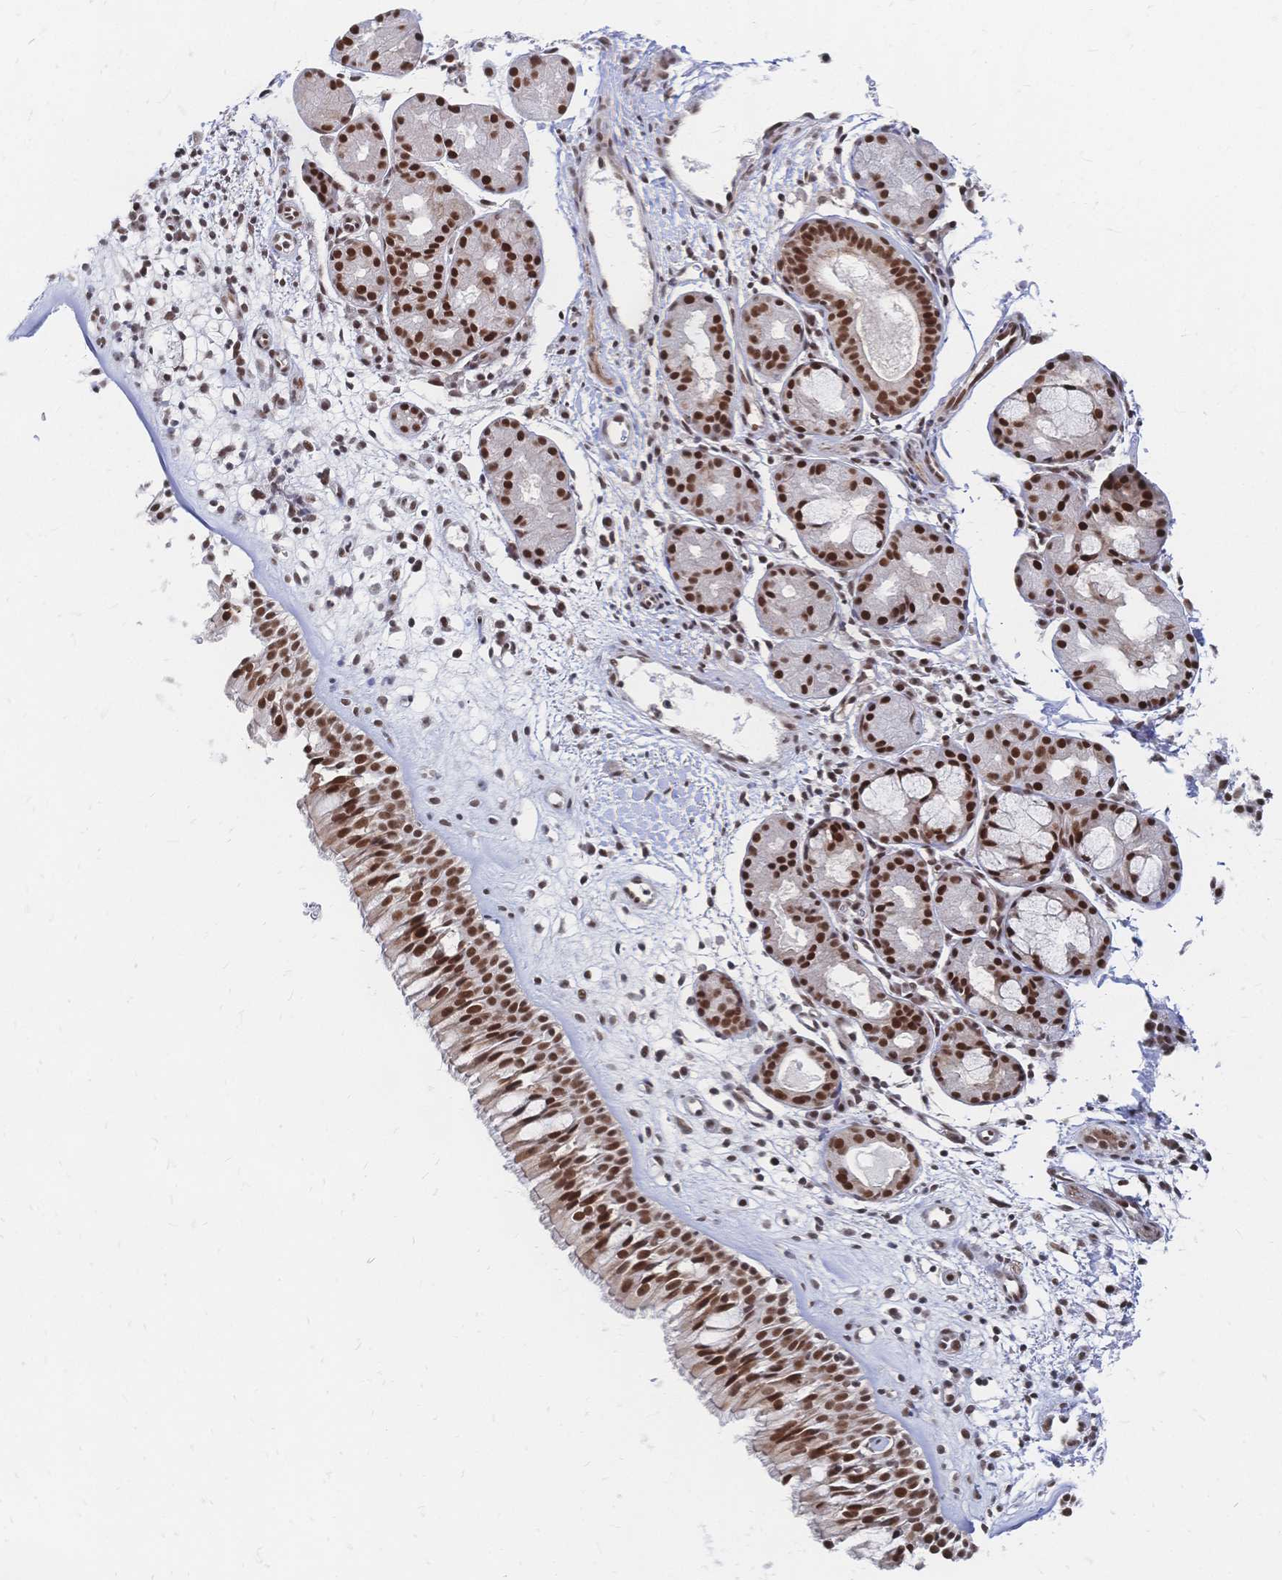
{"staining": {"intensity": "strong", "quantity": ">75%", "location": "nuclear"}, "tissue": "nasopharynx", "cell_type": "Respiratory epithelial cells", "image_type": "normal", "snomed": [{"axis": "morphology", "description": "Normal tissue, NOS"}, {"axis": "topography", "description": "Nasopharynx"}], "caption": "Brown immunohistochemical staining in benign nasopharynx demonstrates strong nuclear expression in approximately >75% of respiratory epithelial cells. The protein of interest is shown in brown color, while the nuclei are stained blue.", "gene": "NELFA", "patient": {"sex": "male", "age": 65}}